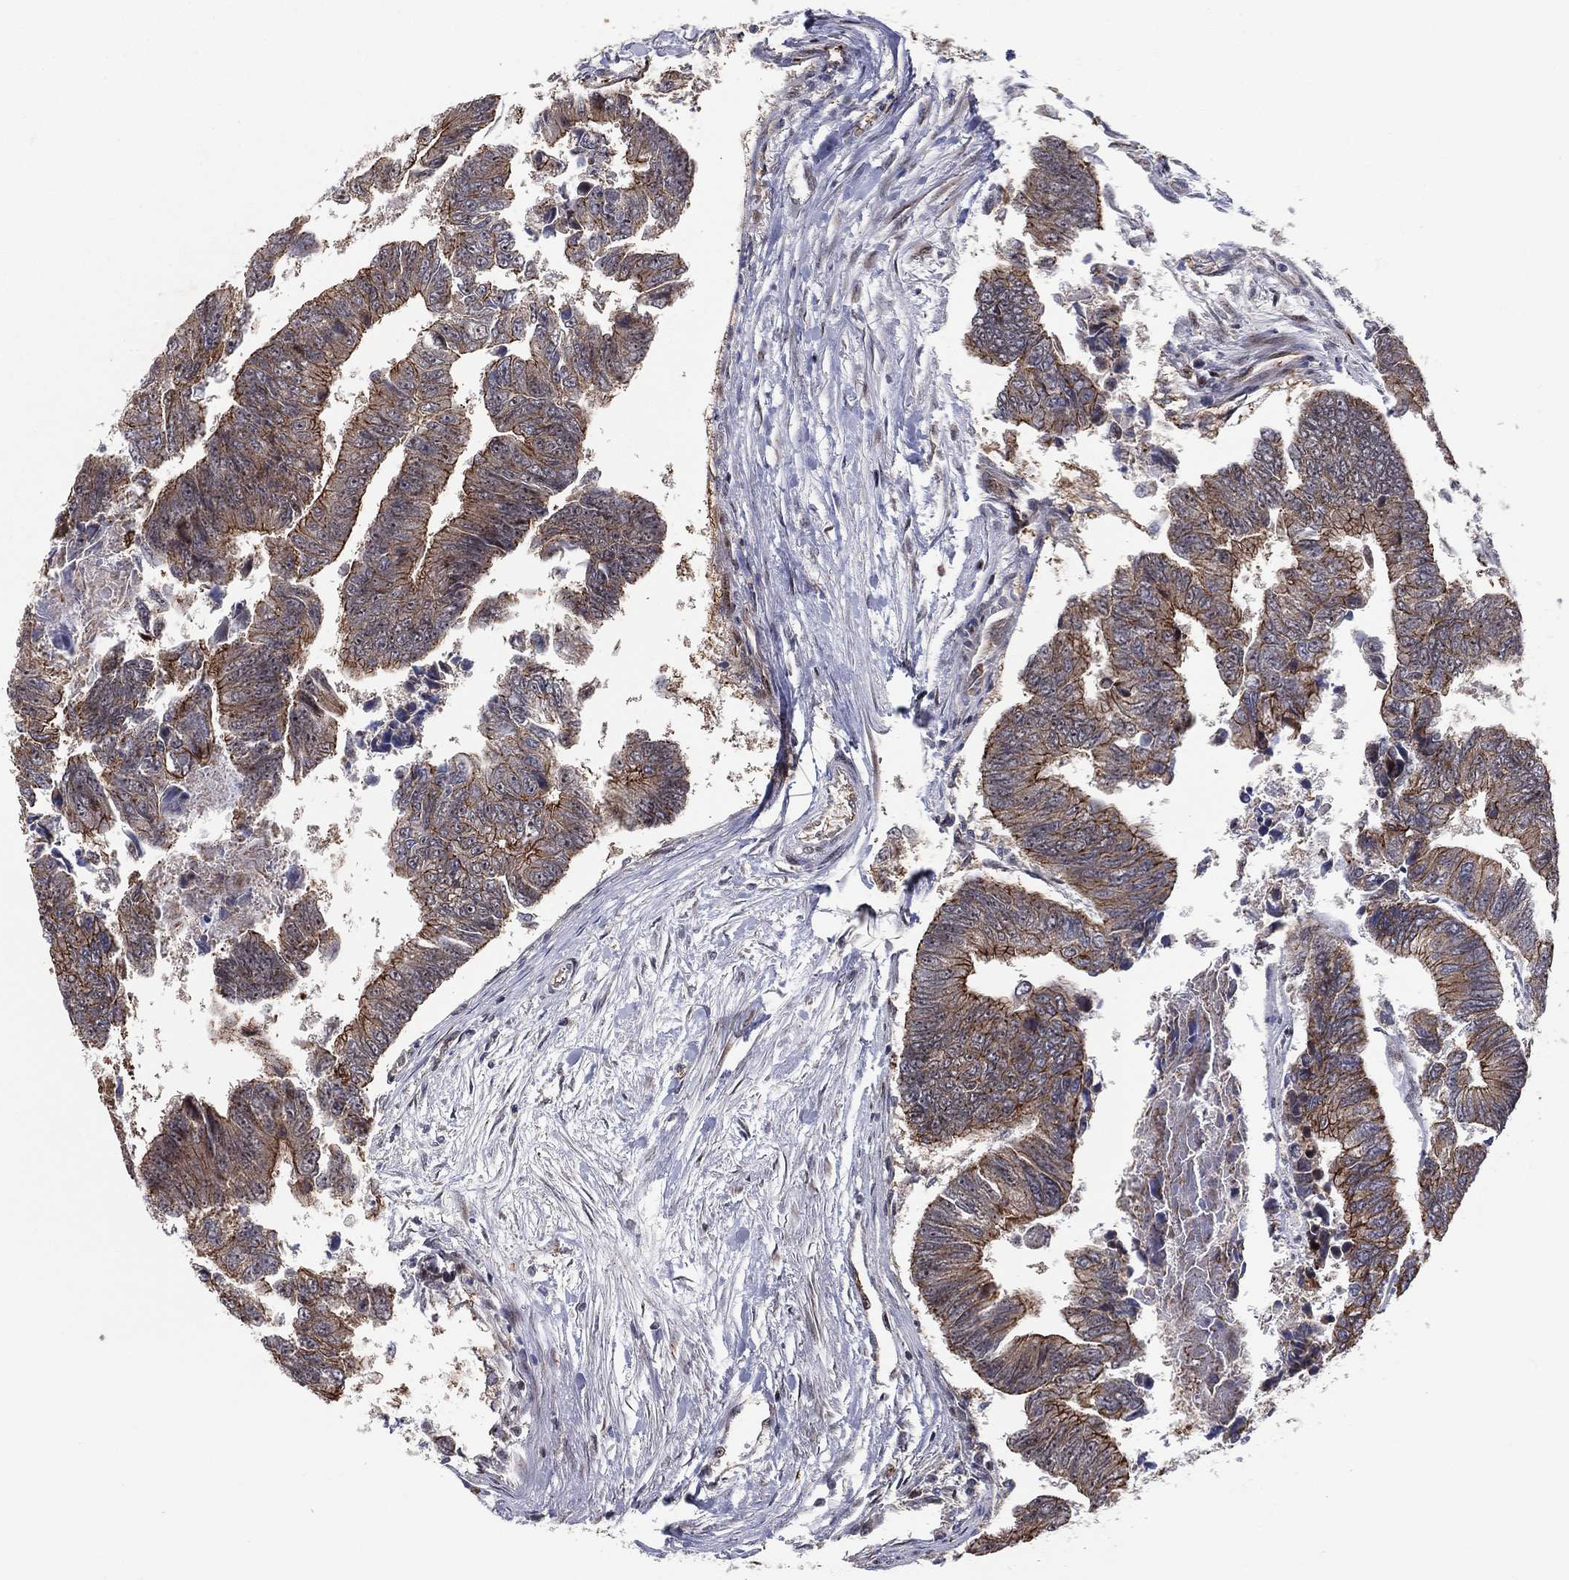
{"staining": {"intensity": "strong", "quantity": "25%-75%", "location": "cytoplasmic/membranous"}, "tissue": "colorectal cancer", "cell_type": "Tumor cells", "image_type": "cancer", "snomed": [{"axis": "morphology", "description": "Adenocarcinoma, NOS"}, {"axis": "topography", "description": "Colon"}], "caption": "This image demonstrates immunohistochemistry (IHC) staining of human colorectal cancer (adenocarcinoma), with high strong cytoplasmic/membranous staining in about 25%-75% of tumor cells.", "gene": "VHL", "patient": {"sex": "female", "age": 65}}